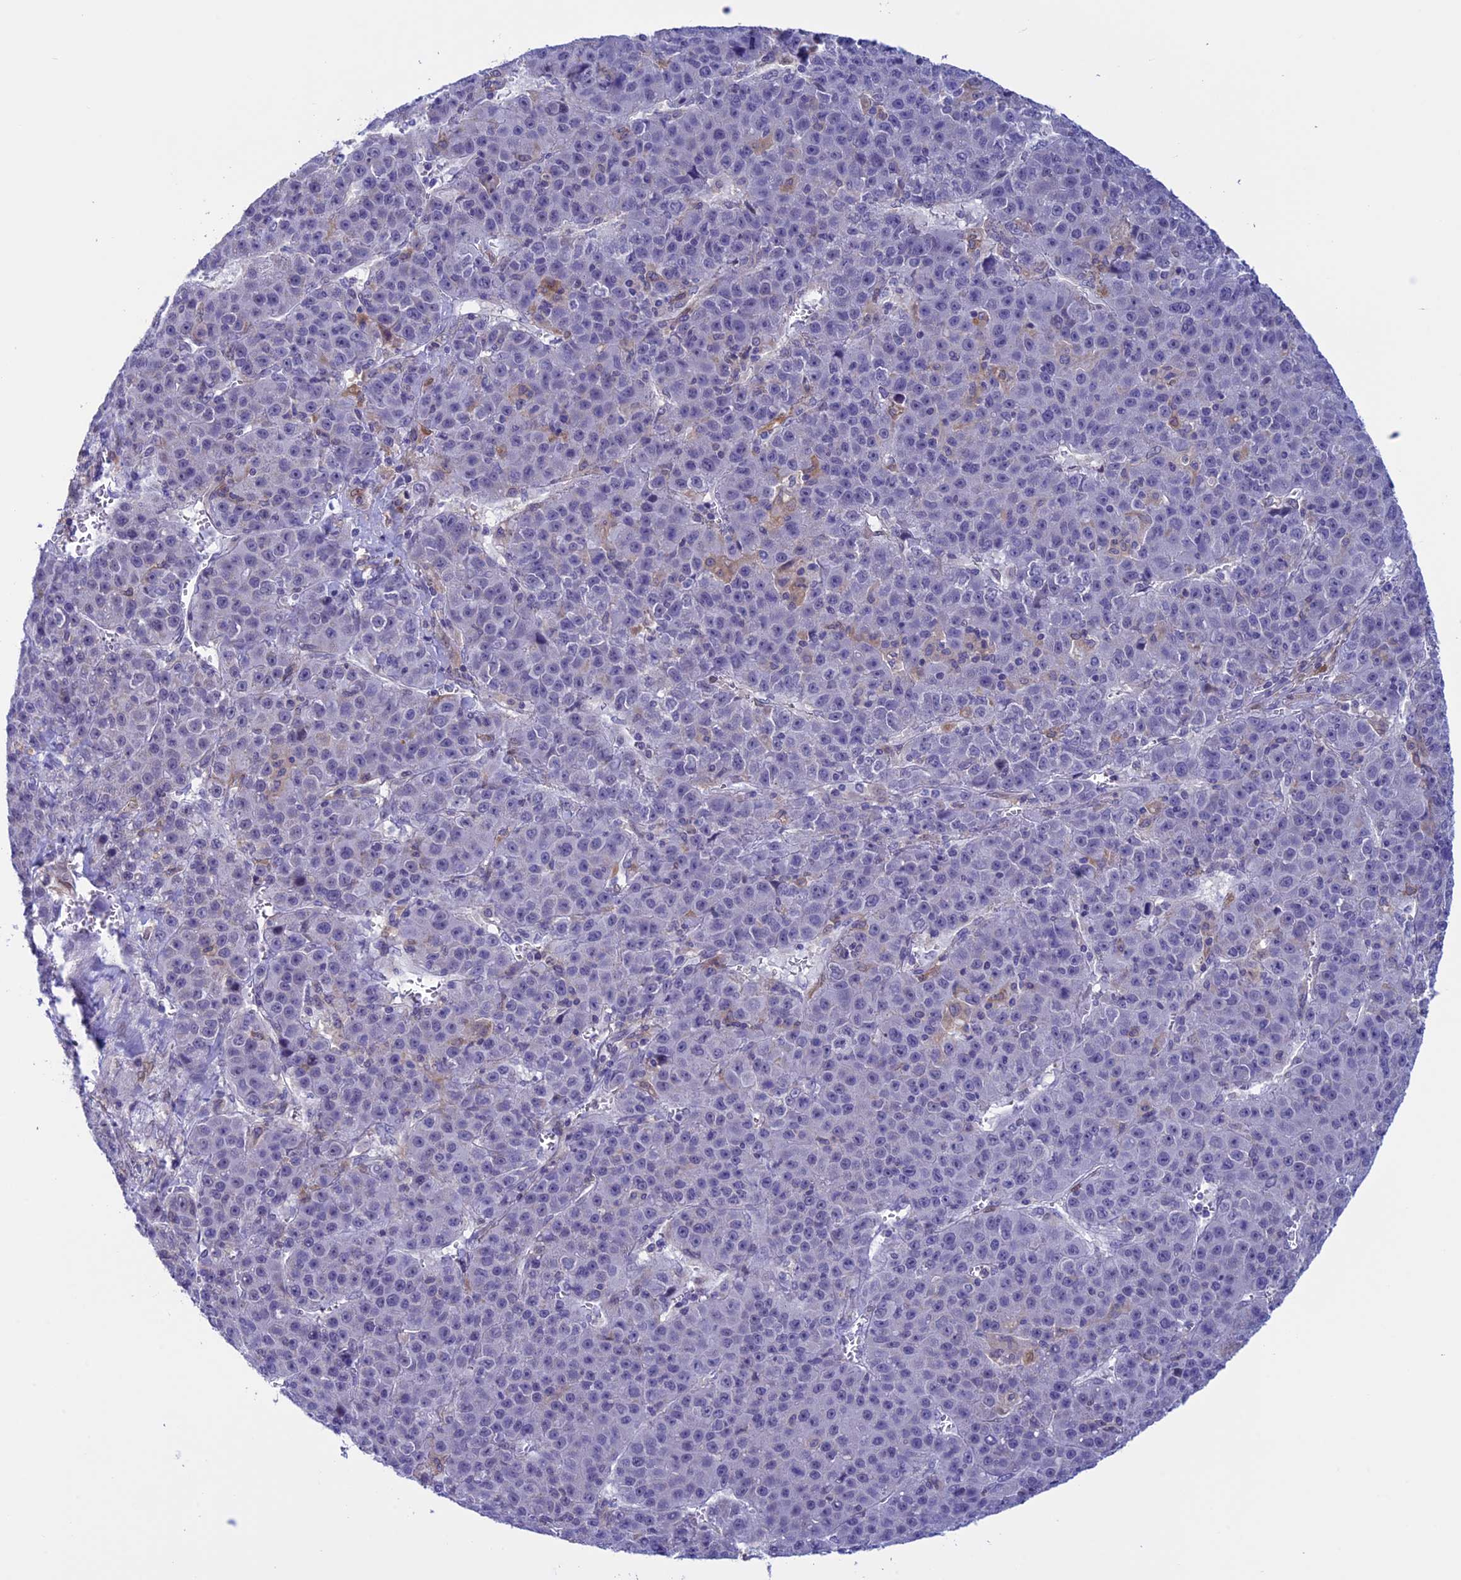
{"staining": {"intensity": "negative", "quantity": "none", "location": "none"}, "tissue": "liver cancer", "cell_type": "Tumor cells", "image_type": "cancer", "snomed": [{"axis": "morphology", "description": "Carcinoma, Hepatocellular, NOS"}, {"axis": "topography", "description": "Liver"}], "caption": "This is a image of immunohistochemistry staining of hepatocellular carcinoma (liver), which shows no positivity in tumor cells. Nuclei are stained in blue.", "gene": "IGSF6", "patient": {"sex": "female", "age": 53}}